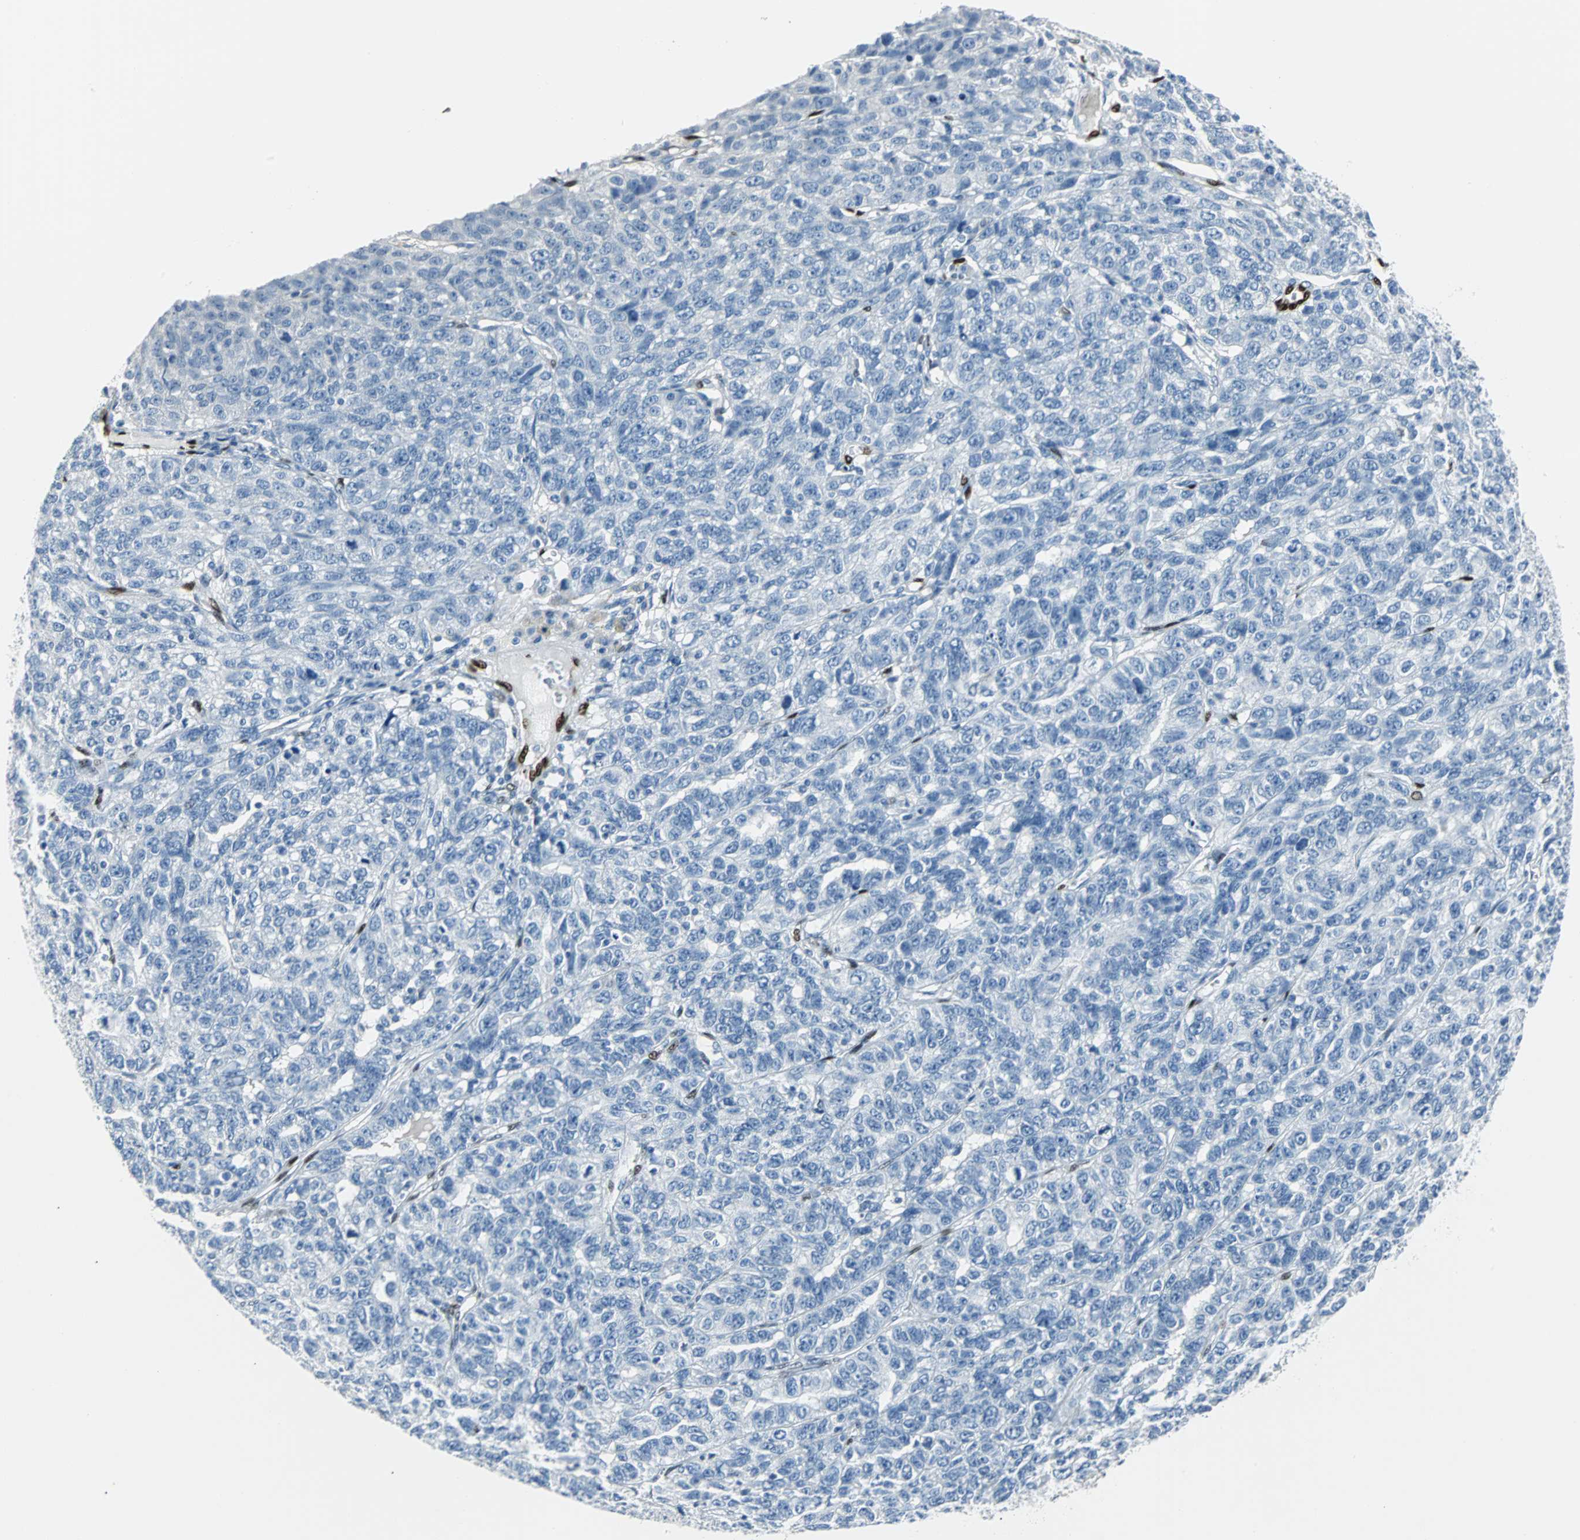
{"staining": {"intensity": "negative", "quantity": "none", "location": "none"}, "tissue": "ovarian cancer", "cell_type": "Tumor cells", "image_type": "cancer", "snomed": [{"axis": "morphology", "description": "Cystadenocarcinoma, serous, NOS"}, {"axis": "topography", "description": "Ovary"}], "caption": "Tumor cells show no significant protein staining in serous cystadenocarcinoma (ovarian).", "gene": "IL33", "patient": {"sex": "female", "age": 71}}